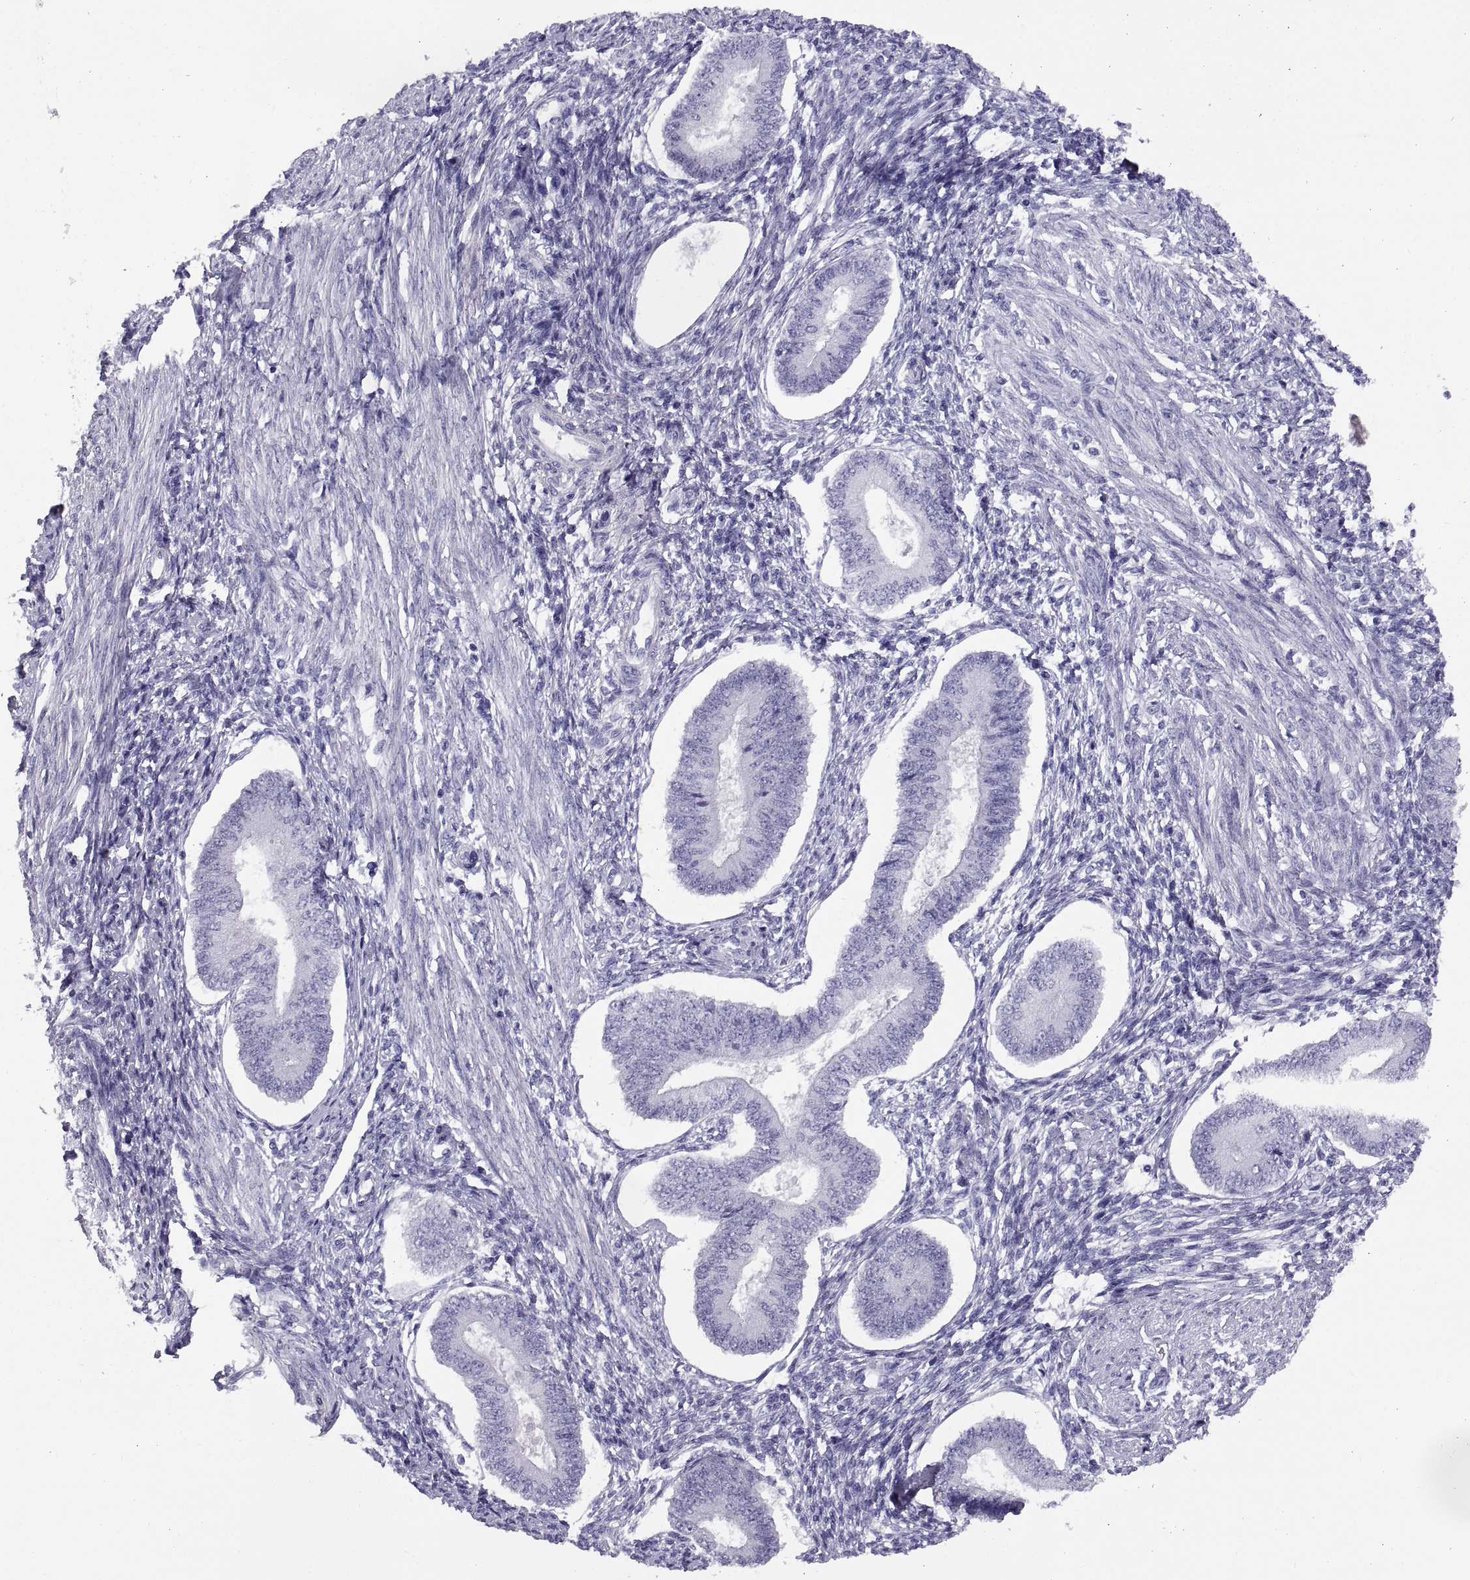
{"staining": {"intensity": "negative", "quantity": "none", "location": "none"}, "tissue": "endometrium", "cell_type": "Cells in endometrial stroma", "image_type": "normal", "snomed": [{"axis": "morphology", "description": "Normal tissue, NOS"}, {"axis": "topography", "description": "Endometrium"}], "caption": "High magnification brightfield microscopy of unremarkable endometrium stained with DAB (brown) and counterstained with hematoxylin (blue): cells in endometrial stroma show no significant positivity. (Brightfield microscopy of DAB (3,3'-diaminobenzidine) immunohistochemistry at high magnification).", "gene": "RGS20", "patient": {"sex": "female", "age": 42}}